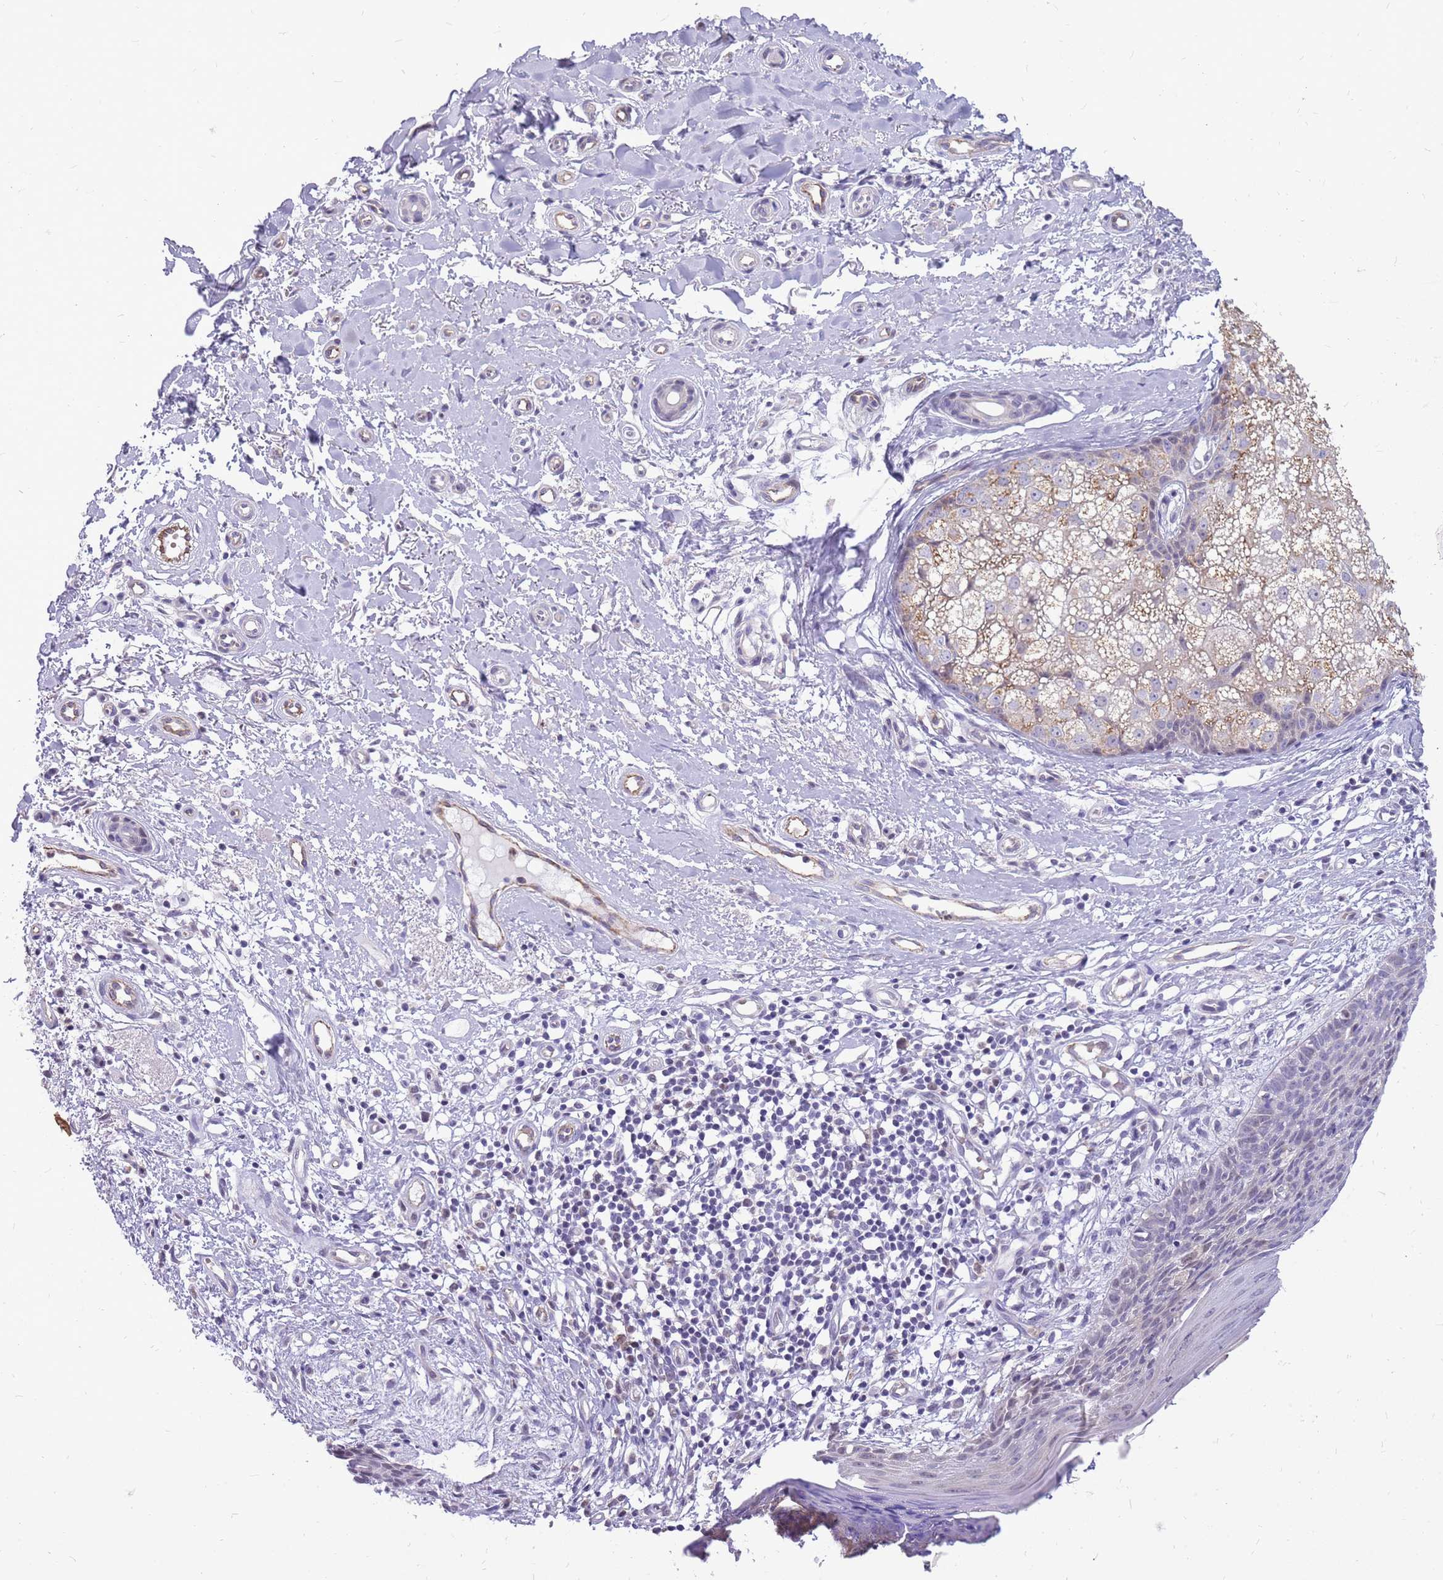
{"staining": {"intensity": "negative", "quantity": "none", "location": "none"}, "tissue": "skin cancer", "cell_type": "Tumor cells", "image_type": "cancer", "snomed": [{"axis": "morphology", "description": "Basal cell carcinoma"}, {"axis": "topography", "description": "Skin"}], "caption": "High power microscopy photomicrograph of an immunohistochemistry (IHC) micrograph of skin cancer, revealing no significant expression in tumor cells.", "gene": "PCNX1", "patient": {"sex": "male", "age": 78}}